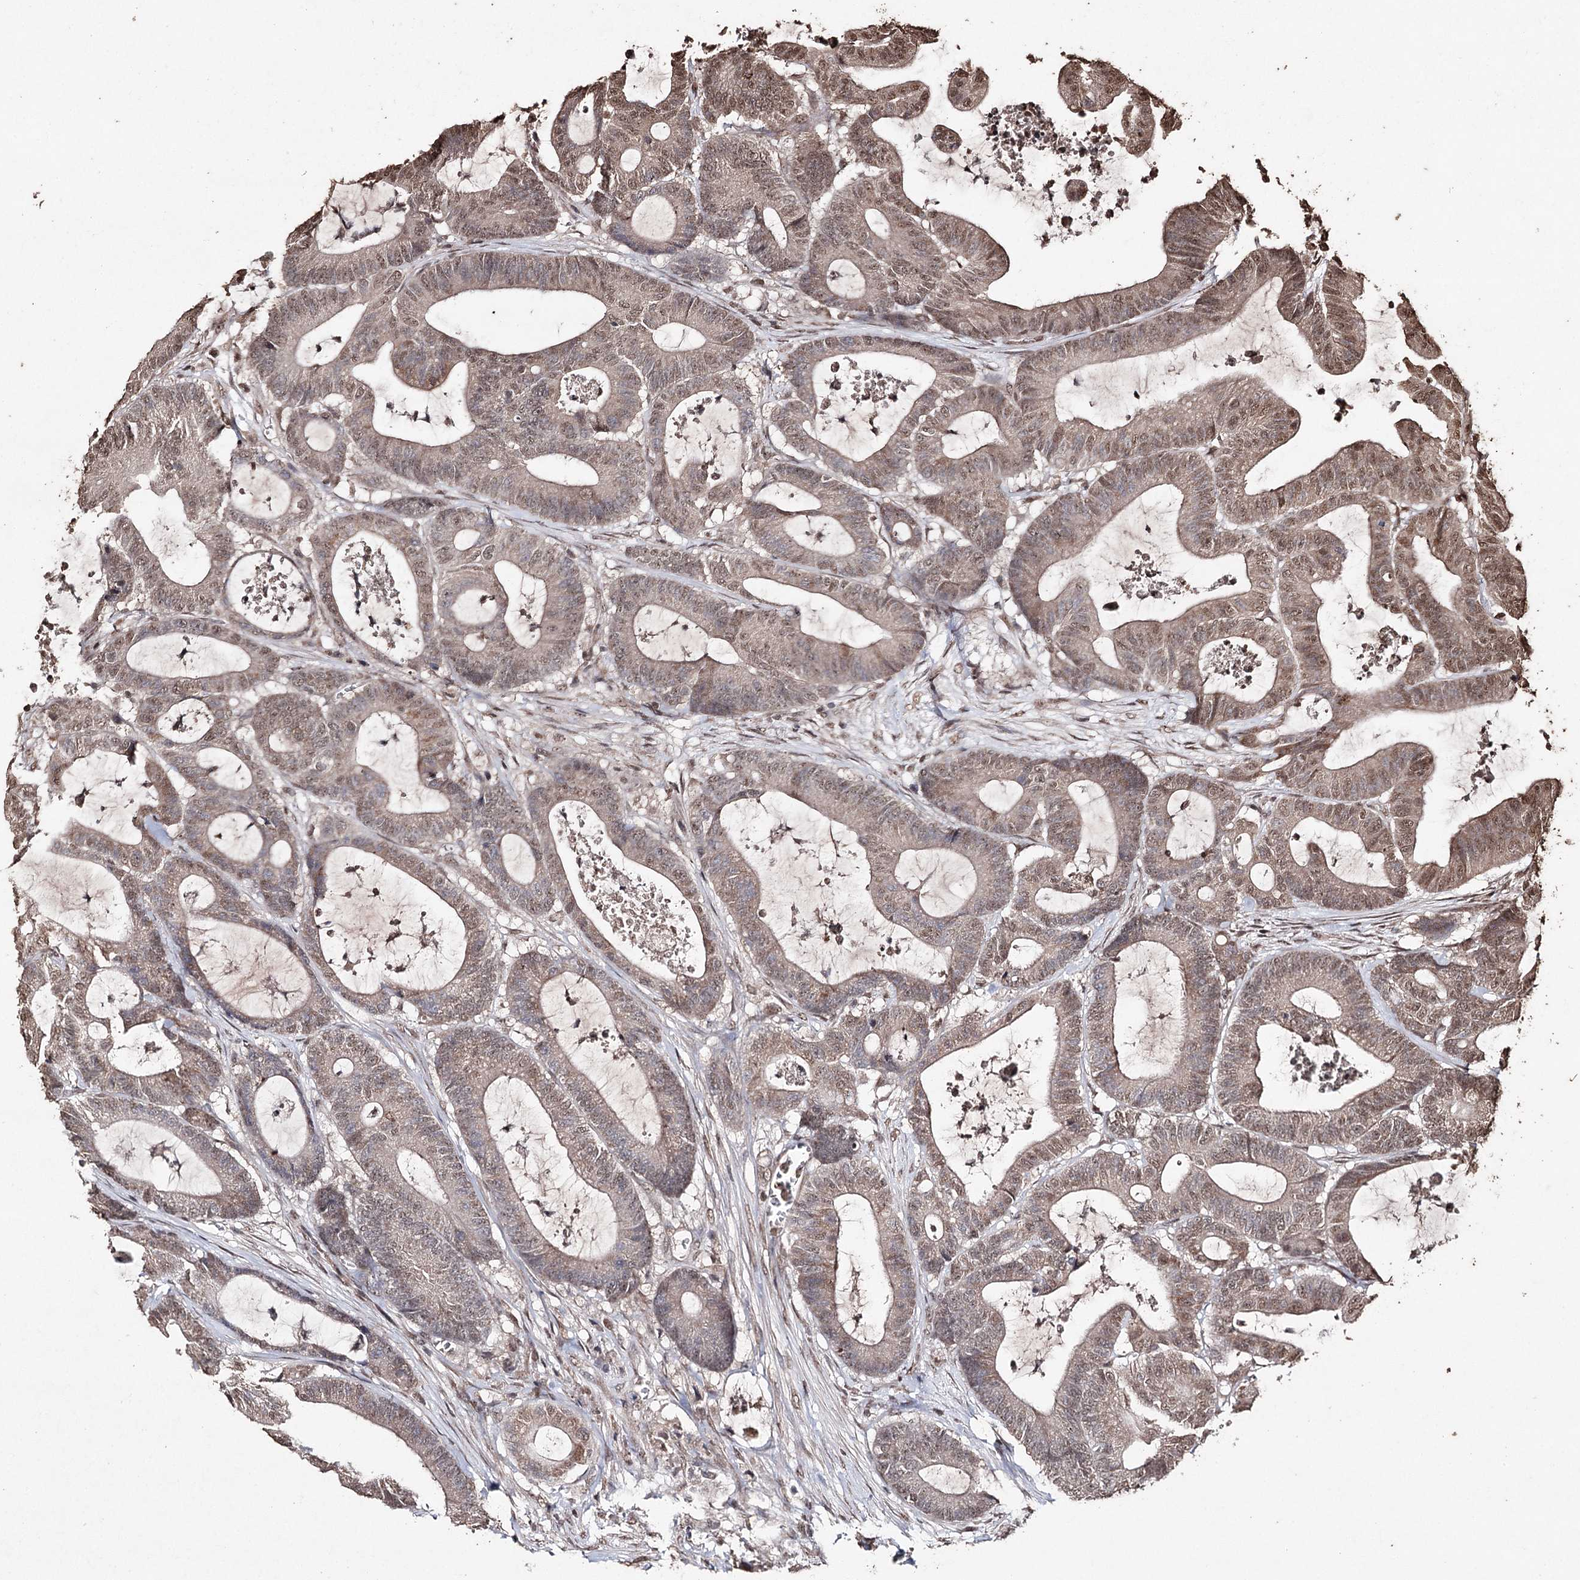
{"staining": {"intensity": "moderate", "quantity": "25%-75%", "location": "nuclear"}, "tissue": "colorectal cancer", "cell_type": "Tumor cells", "image_type": "cancer", "snomed": [{"axis": "morphology", "description": "Adenocarcinoma, NOS"}, {"axis": "topography", "description": "Colon"}], "caption": "Moderate nuclear protein expression is present in approximately 25%-75% of tumor cells in colorectal cancer (adenocarcinoma). (brown staining indicates protein expression, while blue staining denotes nuclei).", "gene": "ATG14", "patient": {"sex": "female", "age": 84}}